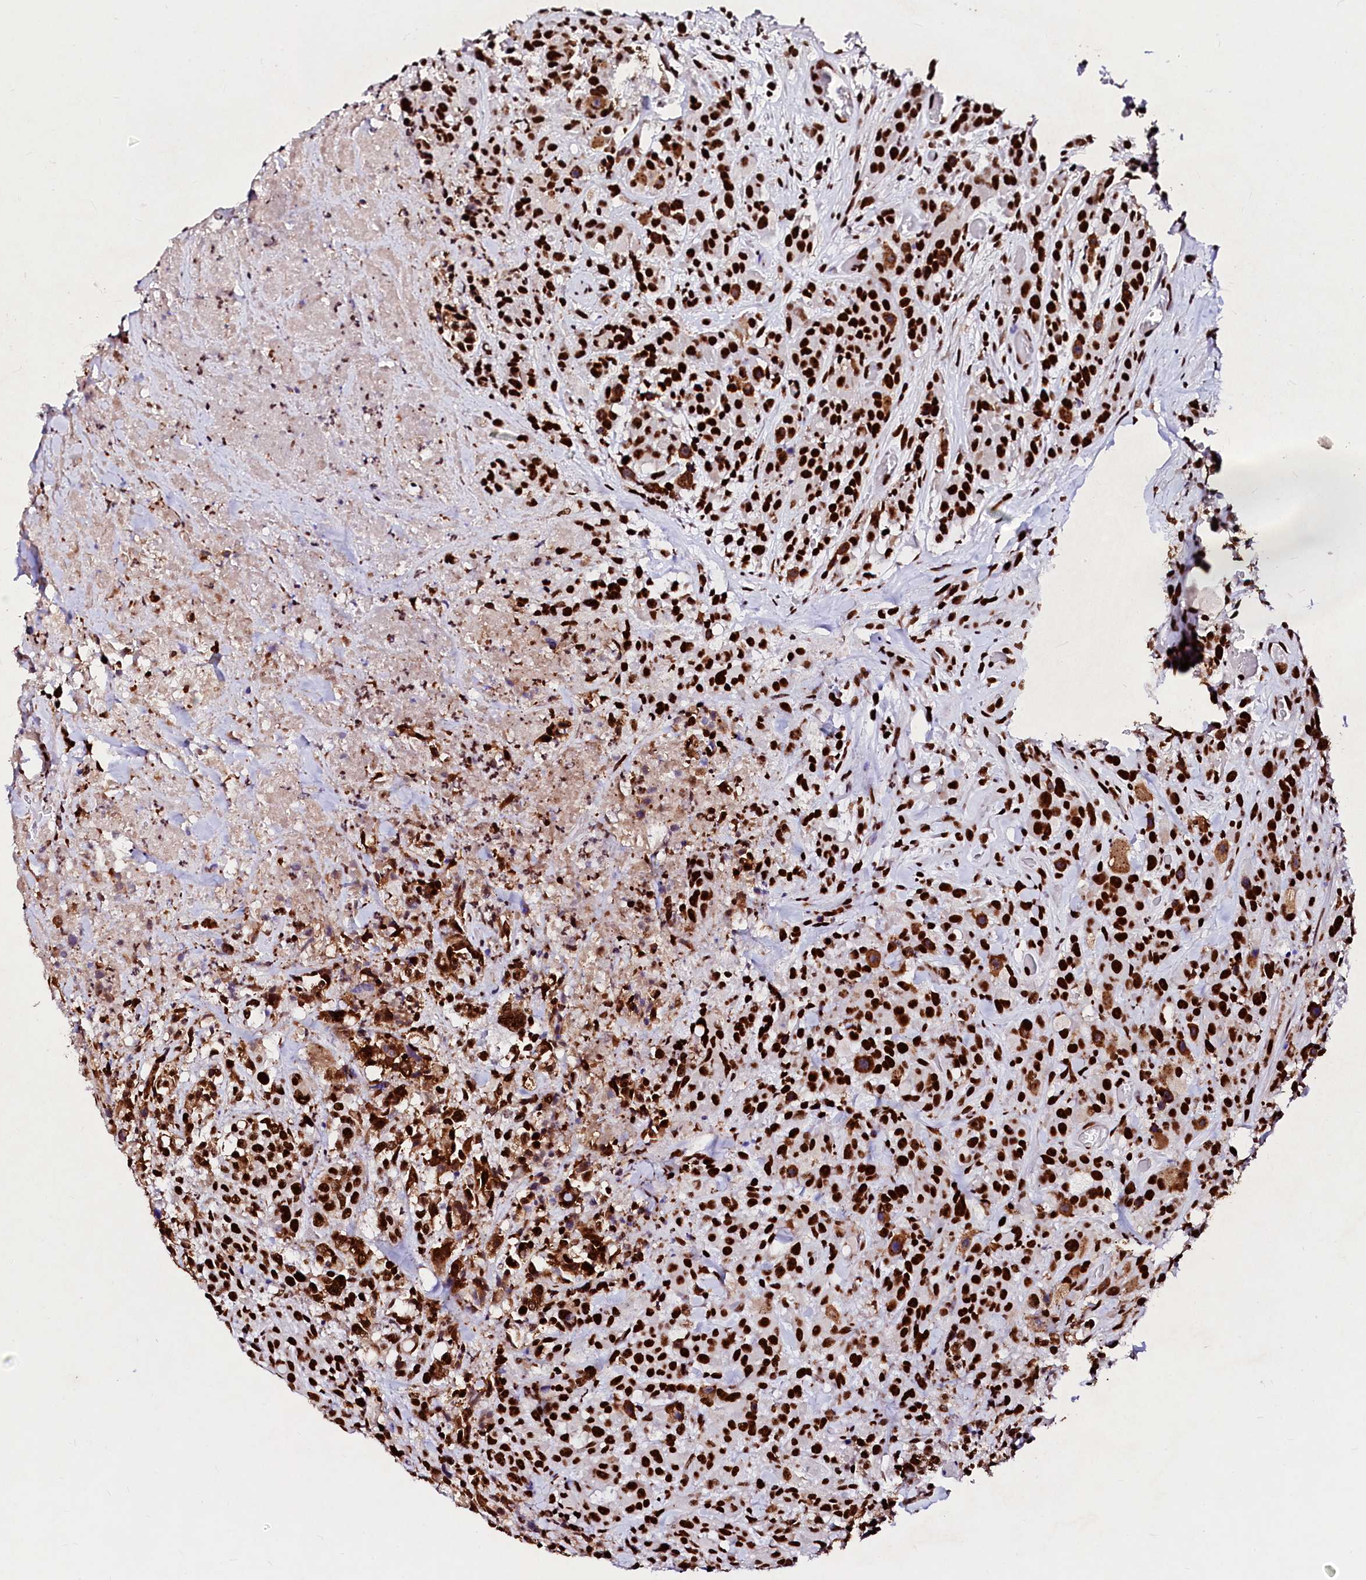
{"staining": {"intensity": "strong", "quantity": ">75%", "location": "nuclear"}, "tissue": "colorectal cancer", "cell_type": "Tumor cells", "image_type": "cancer", "snomed": [{"axis": "morphology", "description": "Adenocarcinoma, NOS"}, {"axis": "topography", "description": "Colon"}], "caption": "Colorectal cancer was stained to show a protein in brown. There is high levels of strong nuclear expression in about >75% of tumor cells.", "gene": "CPSF6", "patient": {"sex": "male", "age": 62}}